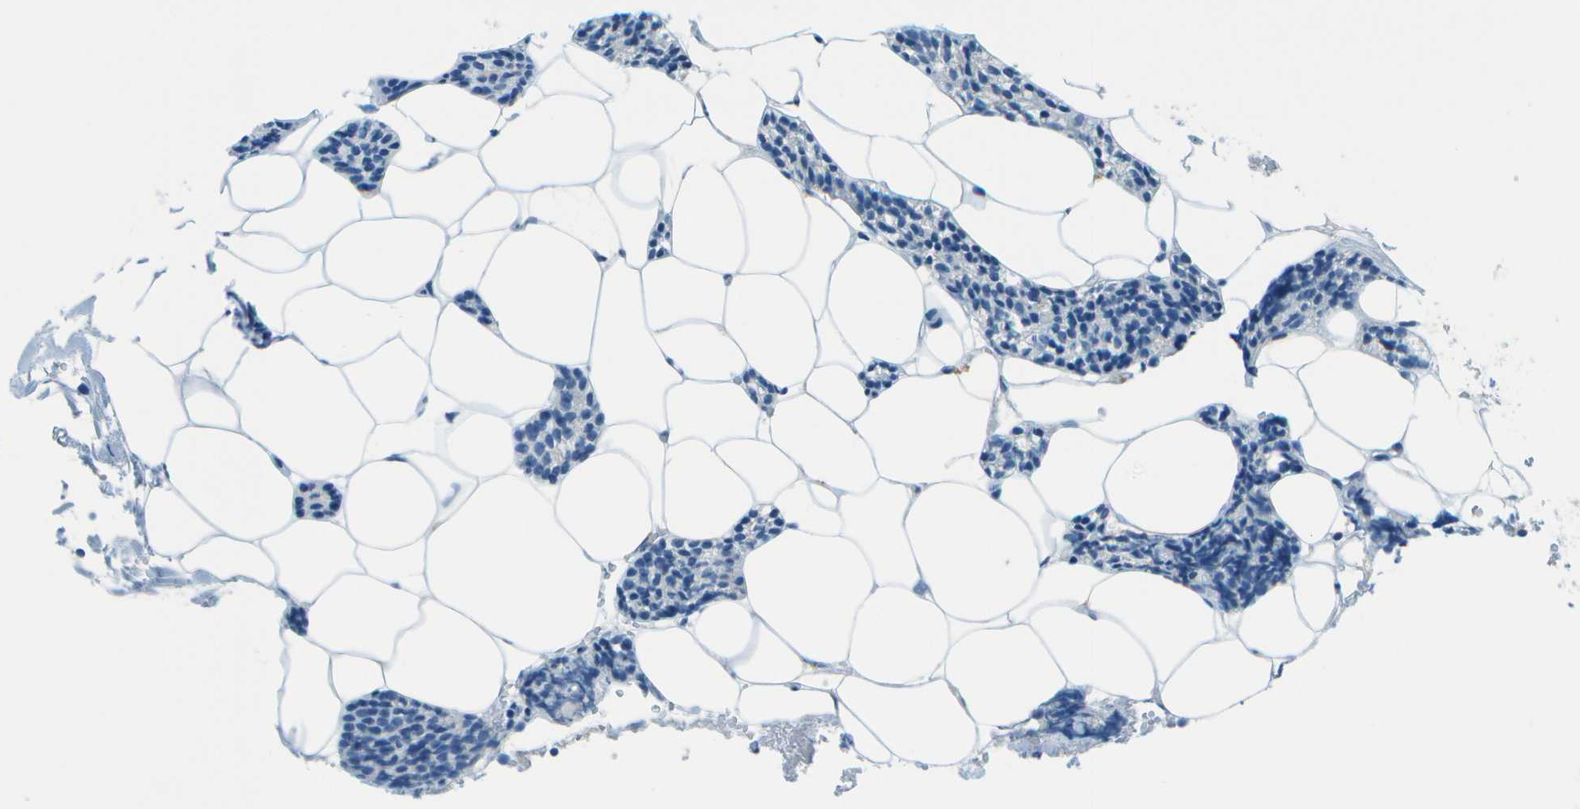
{"staining": {"intensity": "negative", "quantity": "none", "location": "none"}, "tissue": "parathyroid gland", "cell_type": "Glandular cells", "image_type": "normal", "snomed": [{"axis": "morphology", "description": "Normal tissue, NOS"}, {"axis": "morphology", "description": "Adenoma, NOS"}, {"axis": "topography", "description": "Parathyroid gland"}], "caption": "This is an immunohistochemistry micrograph of unremarkable parathyroid gland. There is no staining in glandular cells.", "gene": "FGF1", "patient": {"sex": "female", "age": 70}}